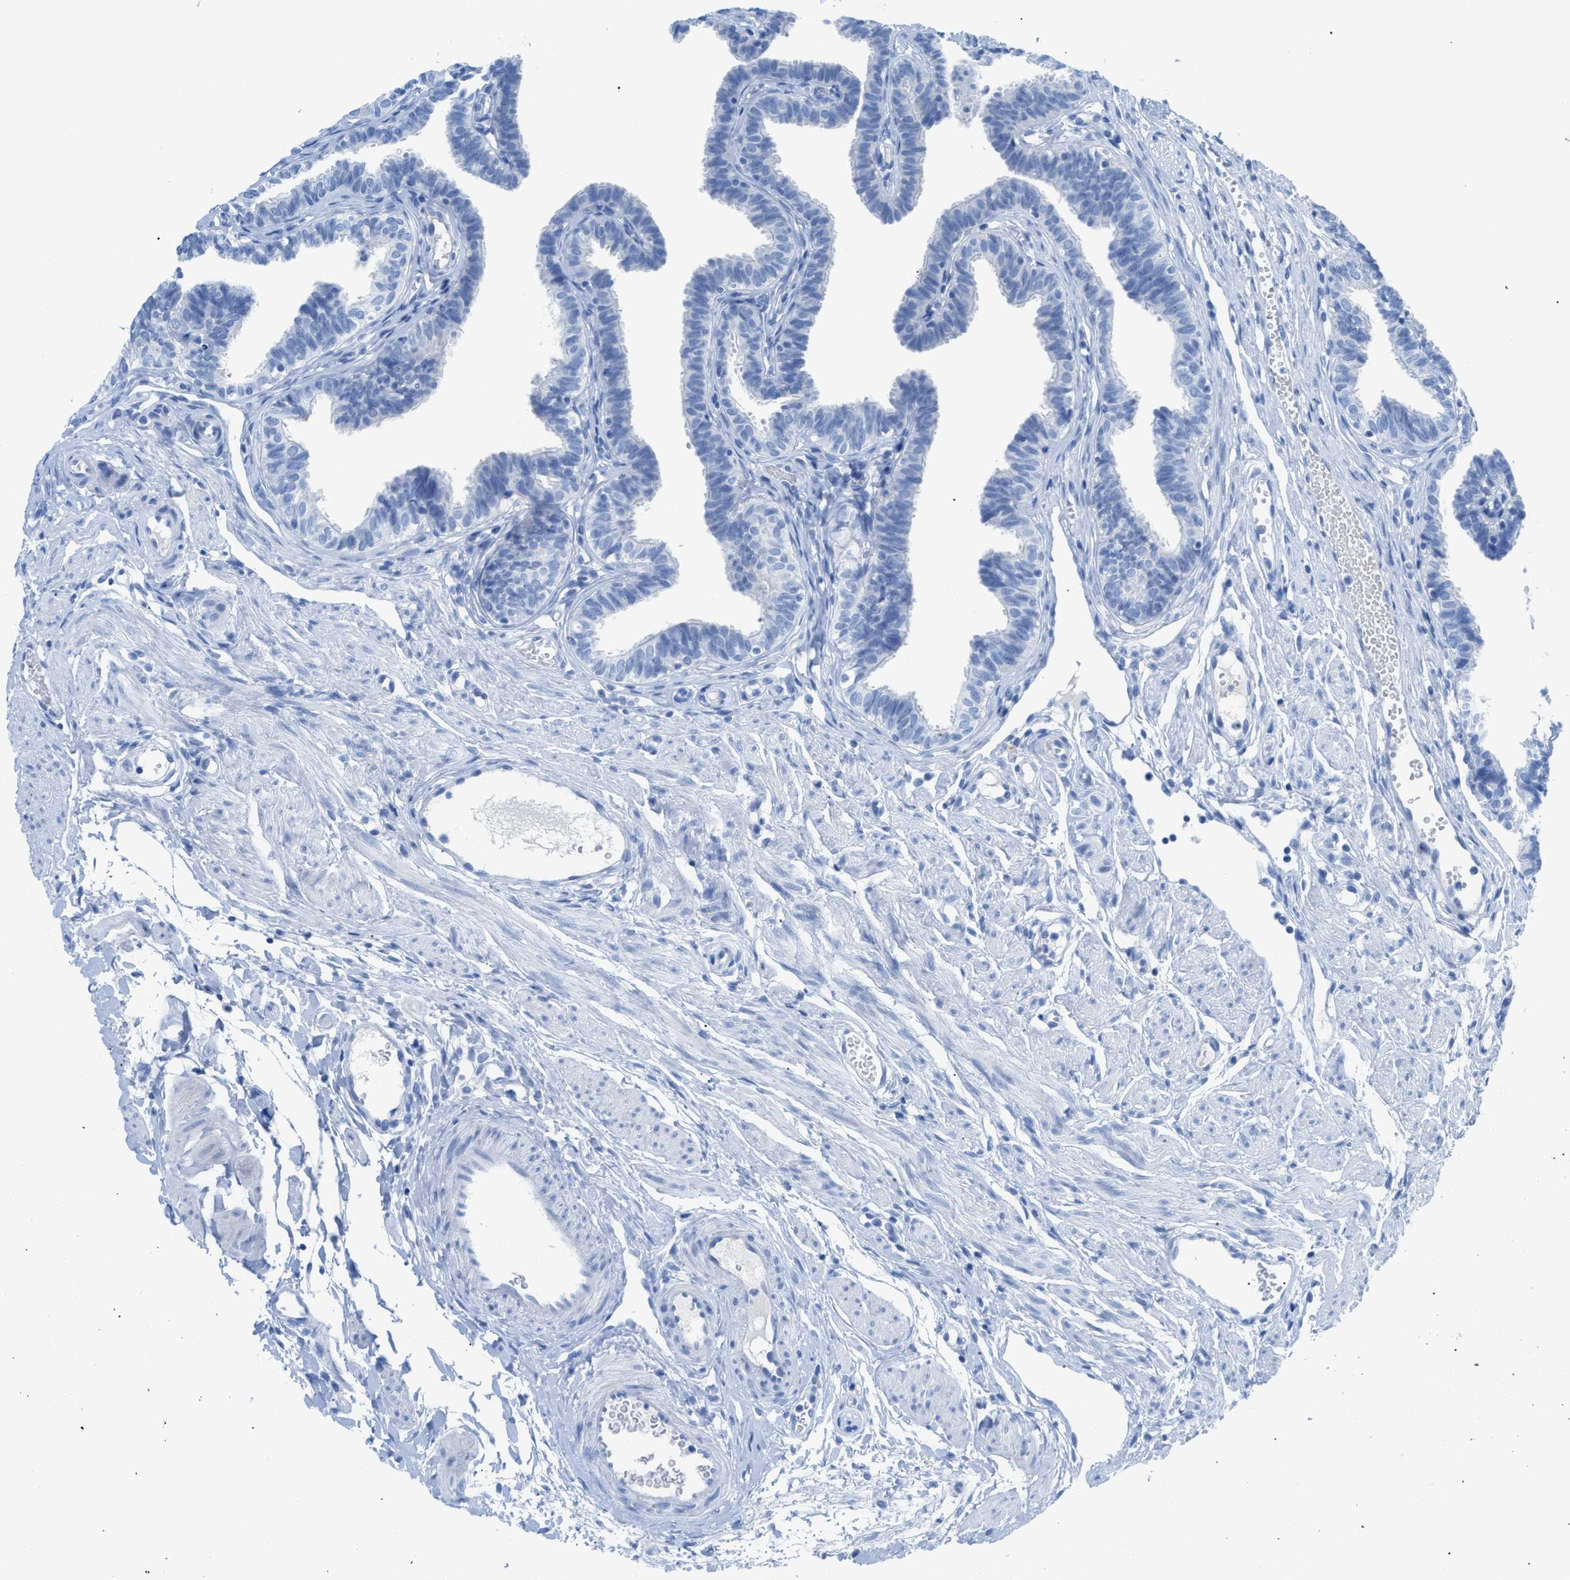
{"staining": {"intensity": "negative", "quantity": "none", "location": "none"}, "tissue": "fallopian tube", "cell_type": "Glandular cells", "image_type": "normal", "snomed": [{"axis": "morphology", "description": "Normal tissue, NOS"}, {"axis": "topography", "description": "Fallopian tube"}, {"axis": "topography", "description": "Ovary"}], "caption": "Immunohistochemistry (IHC) photomicrograph of benign human fallopian tube stained for a protein (brown), which displays no positivity in glandular cells.", "gene": "TCL1A", "patient": {"sex": "female", "age": 23}}